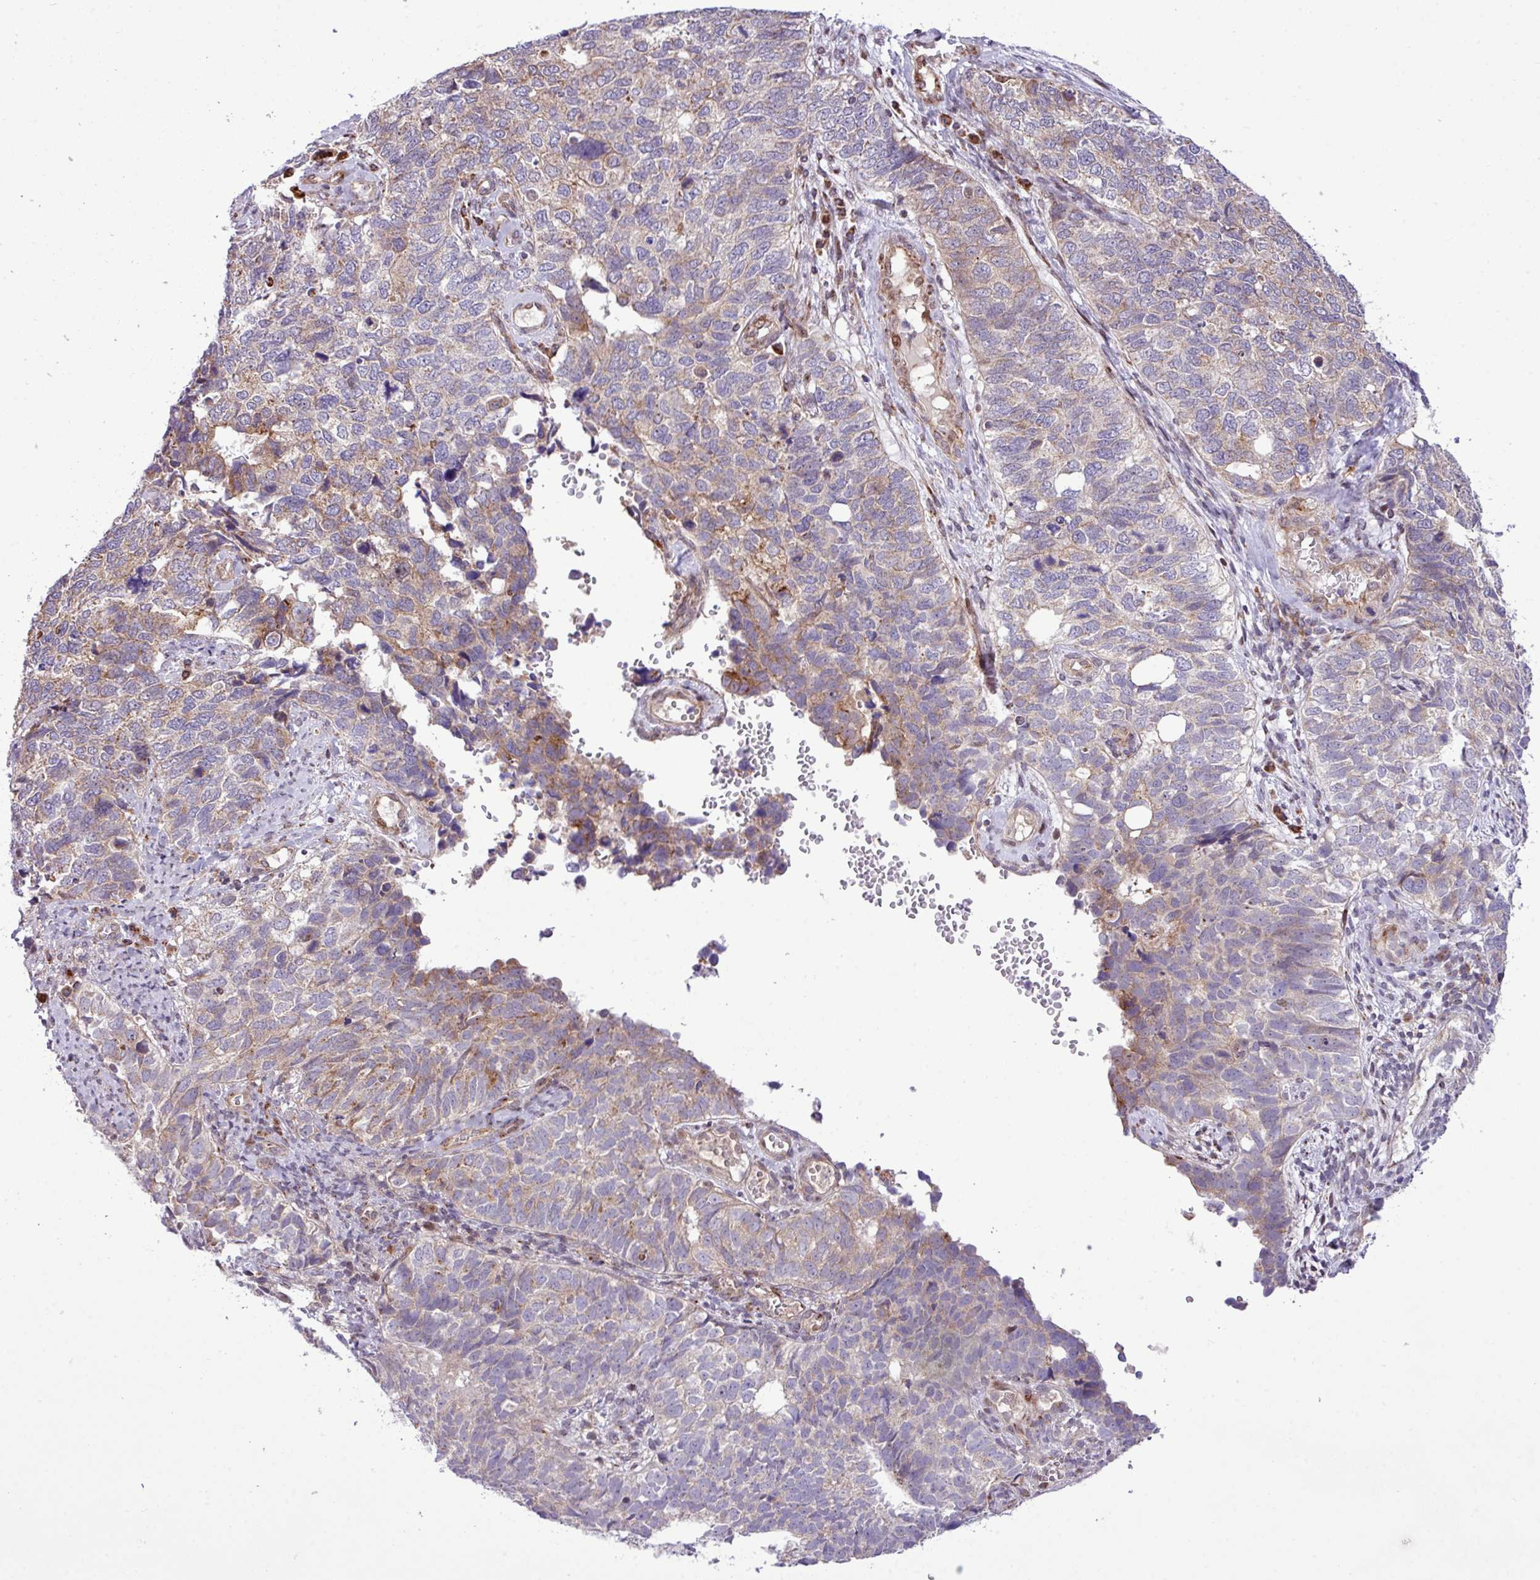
{"staining": {"intensity": "moderate", "quantity": "<25%", "location": "cytoplasmic/membranous"}, "tissue": "cervical cancer", "cell_type": "Tumor cells", "image_type": "cancer", "snomed": [{"axis": "morphology", "description": "Squamous cell carcinoma, NOS"}, {"axis": "topography", "description": "Cervix"}], "caption": "Immunohistochemistry image of human cervical cancer stained for a protein (brown), which demonstrates low levels of moderate cytoplasmic/membranous positivity in approximately <25% of tumor cells.", "gene": "B3GNT9", "patient": {"sex": "female", "age": 63}}